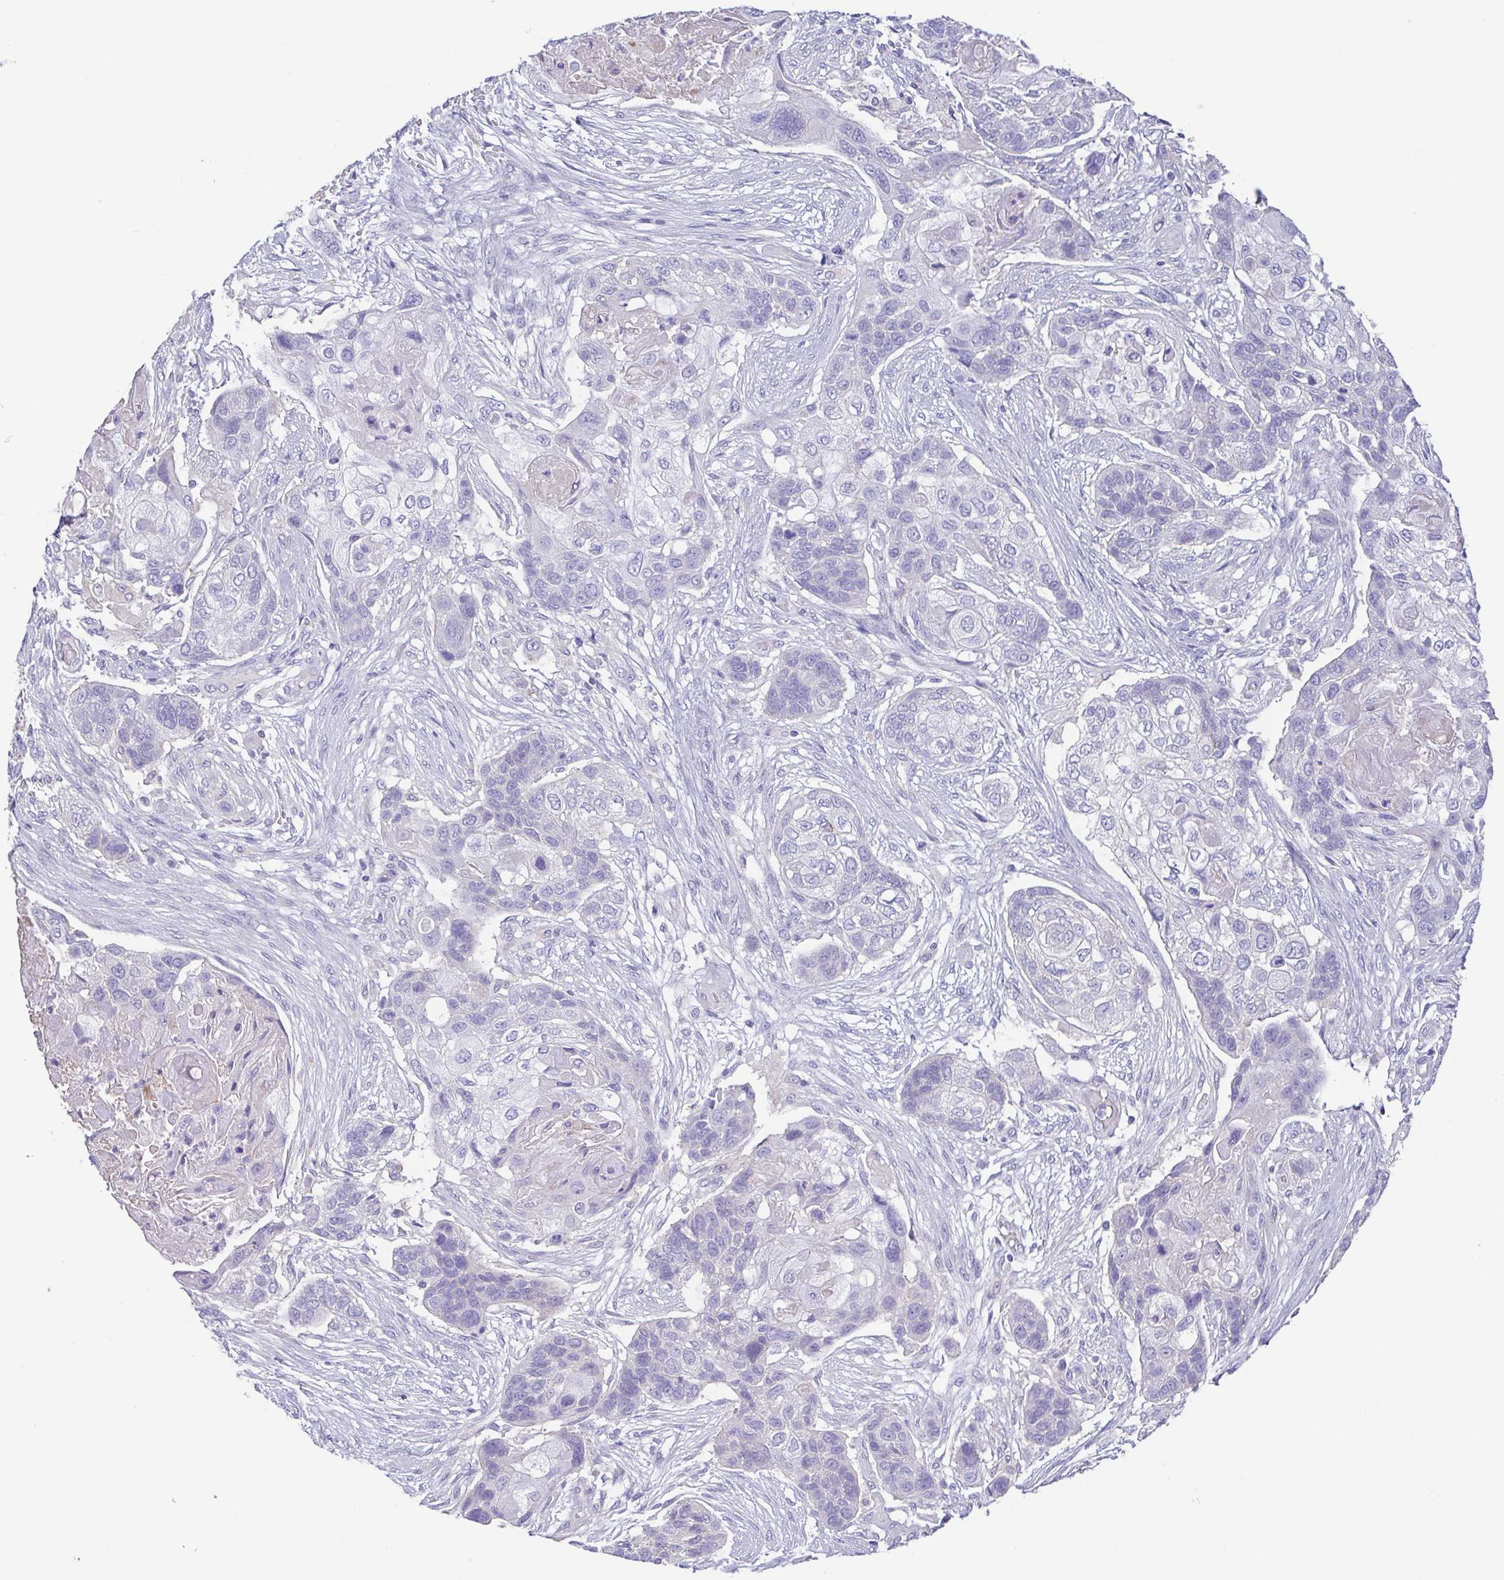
{"staining": {"intensity": "negative", "quantity": "none", "location": "none"}, "tissue": "lung cancer", "cell_type": "Tumor cells", "image_type": "cancer", "snomed": [{"axis": "morphology", "description": "Squamous cell carcinoma, NOS"}, {"axis": "topography", "description": "Lung"}], "caption": "A high-resolution histopathology image shows IHC staining of squamous cell carcinoma (lung), which shows no significant staining in tumor cells.", "gene": "PKDREJ", "patient": {"sex": "male", "age": 69}}